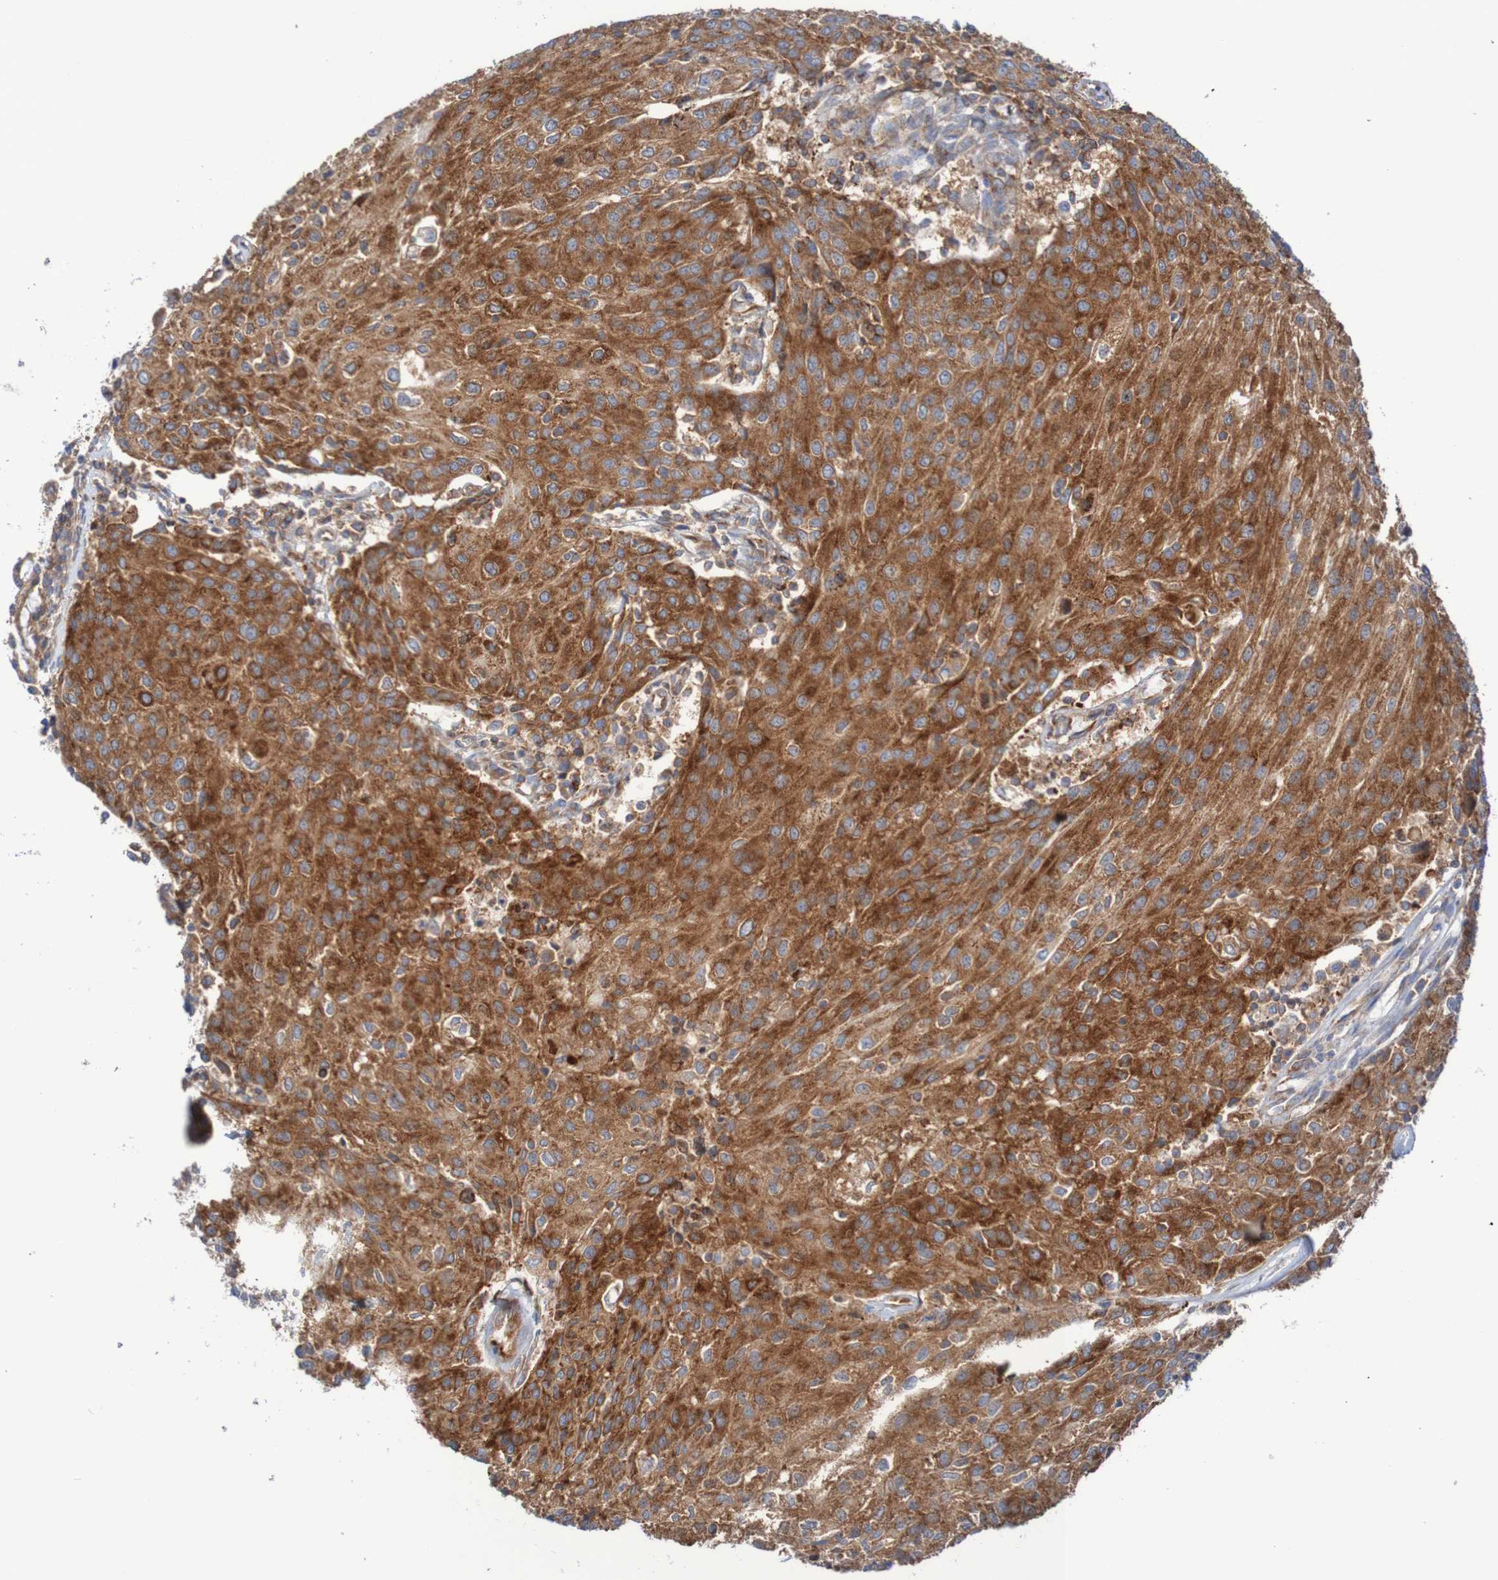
{"staining": {"intensity": "moderate", "quantity": ">75%", "location": "cytoplasmic/membranous"}, "tissue": "urothelial cancer", "cell_type": "Tumor cells", "image_type": "cancer", "snomed": [{"axis": "morphology", "description": "Urothelial carcinoma, High grade"}, {"axis": "topography", "description": "Urinary bladder"}], "caption": "An immunohistochemistry (IHC) histopathology image of tumor tissue is shown. Protein staining in brown labels moderate cytoplasmic/membranous positivity in urothelial cancer within tumor cells.", "gene": "FXR2", "patient": {"sex": "female", "age": 85}}